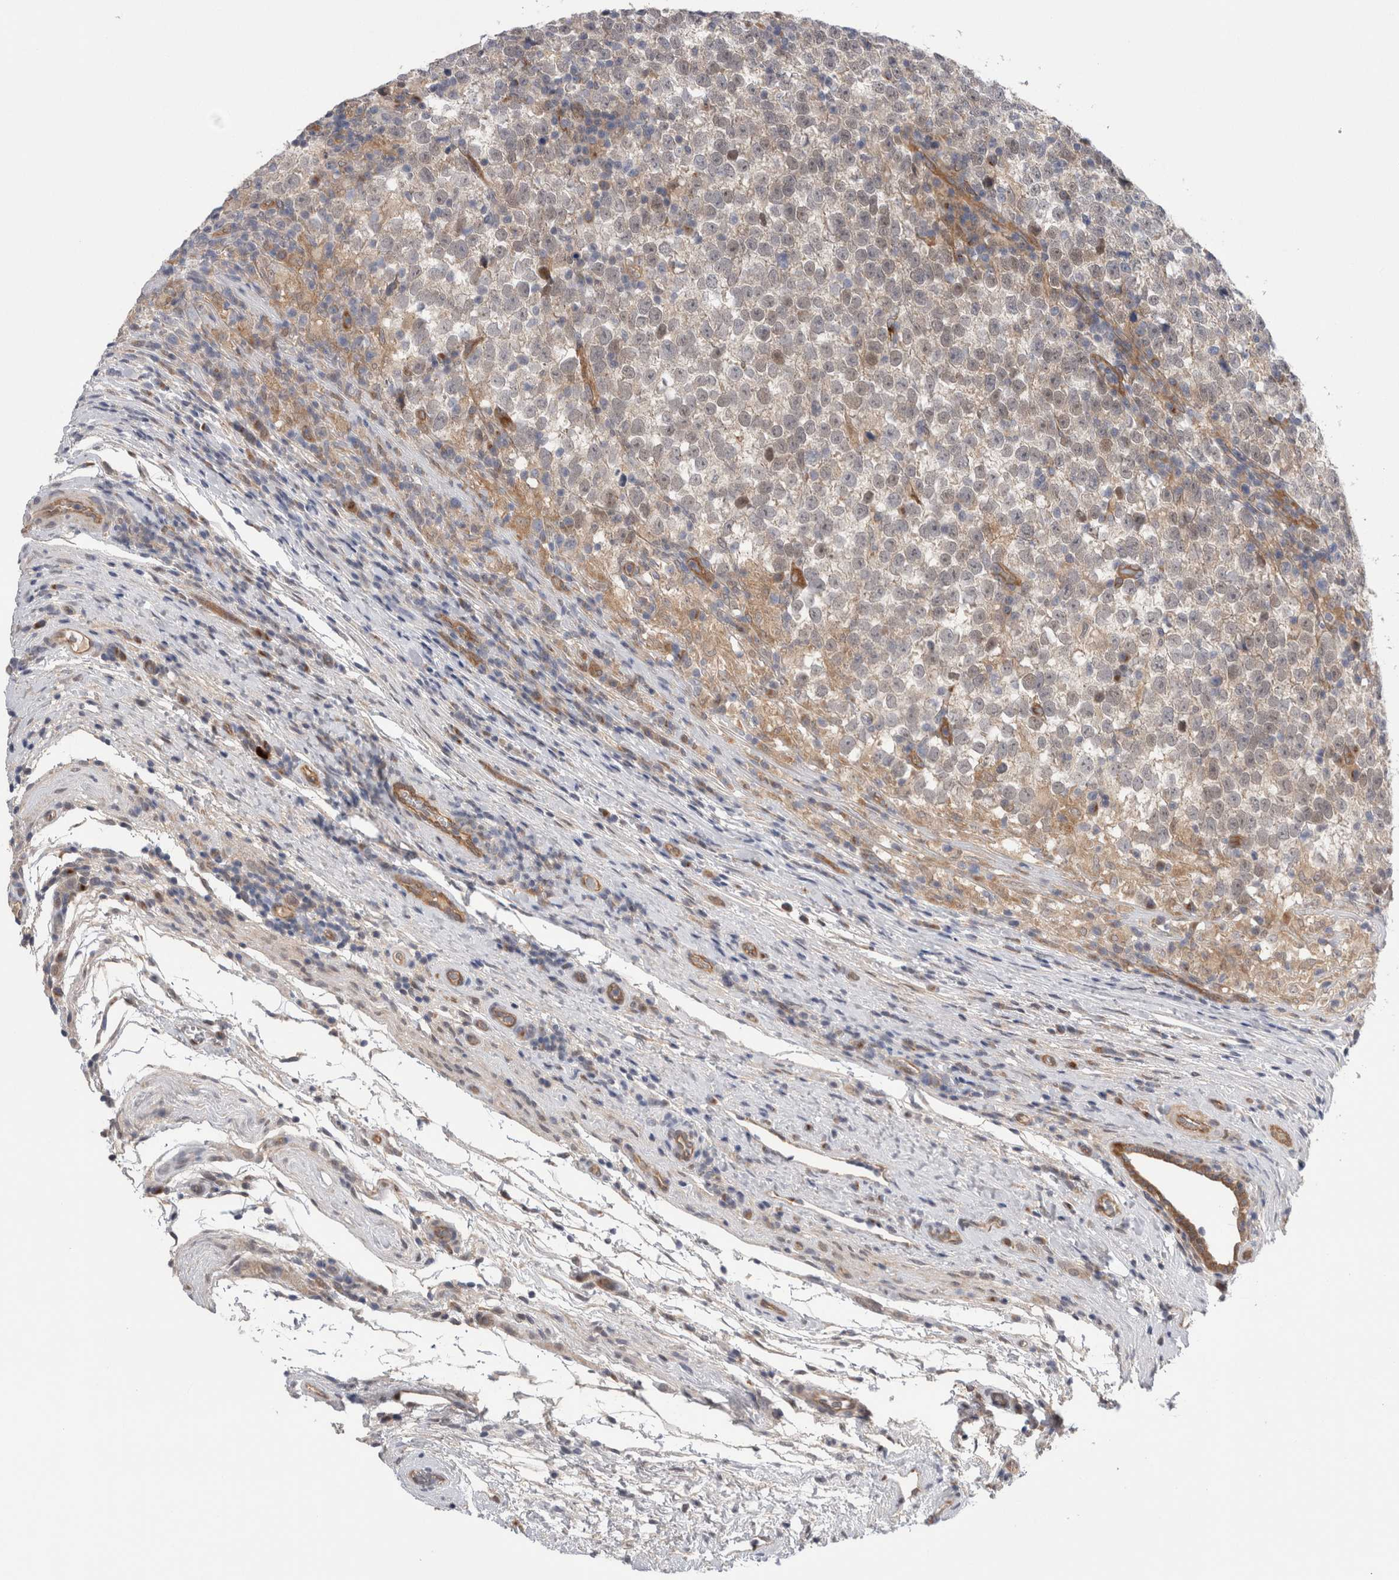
{"staining": {"intensity": "moderate", "quantity": "<25%", "location": "nuclear"}, "tissue": "testis cancer", "cell_type": "Tumor cells", "image_type": "cancer", "snomed": [{"axis": "morphology", "description": "Normal tissue, NOS"}, {"axis": "morphology", "description": "Seminoma, NOS"}, {"axis": "topography", "description": "Testis"}], "caption": "This histopathology image demonstrates IHC staining of human testis seminoma, with low moderate nuclear expression in about <25% of tumor cells.", "gene": "TAFA5", "patient": {"sex": "male", "age": 43}}